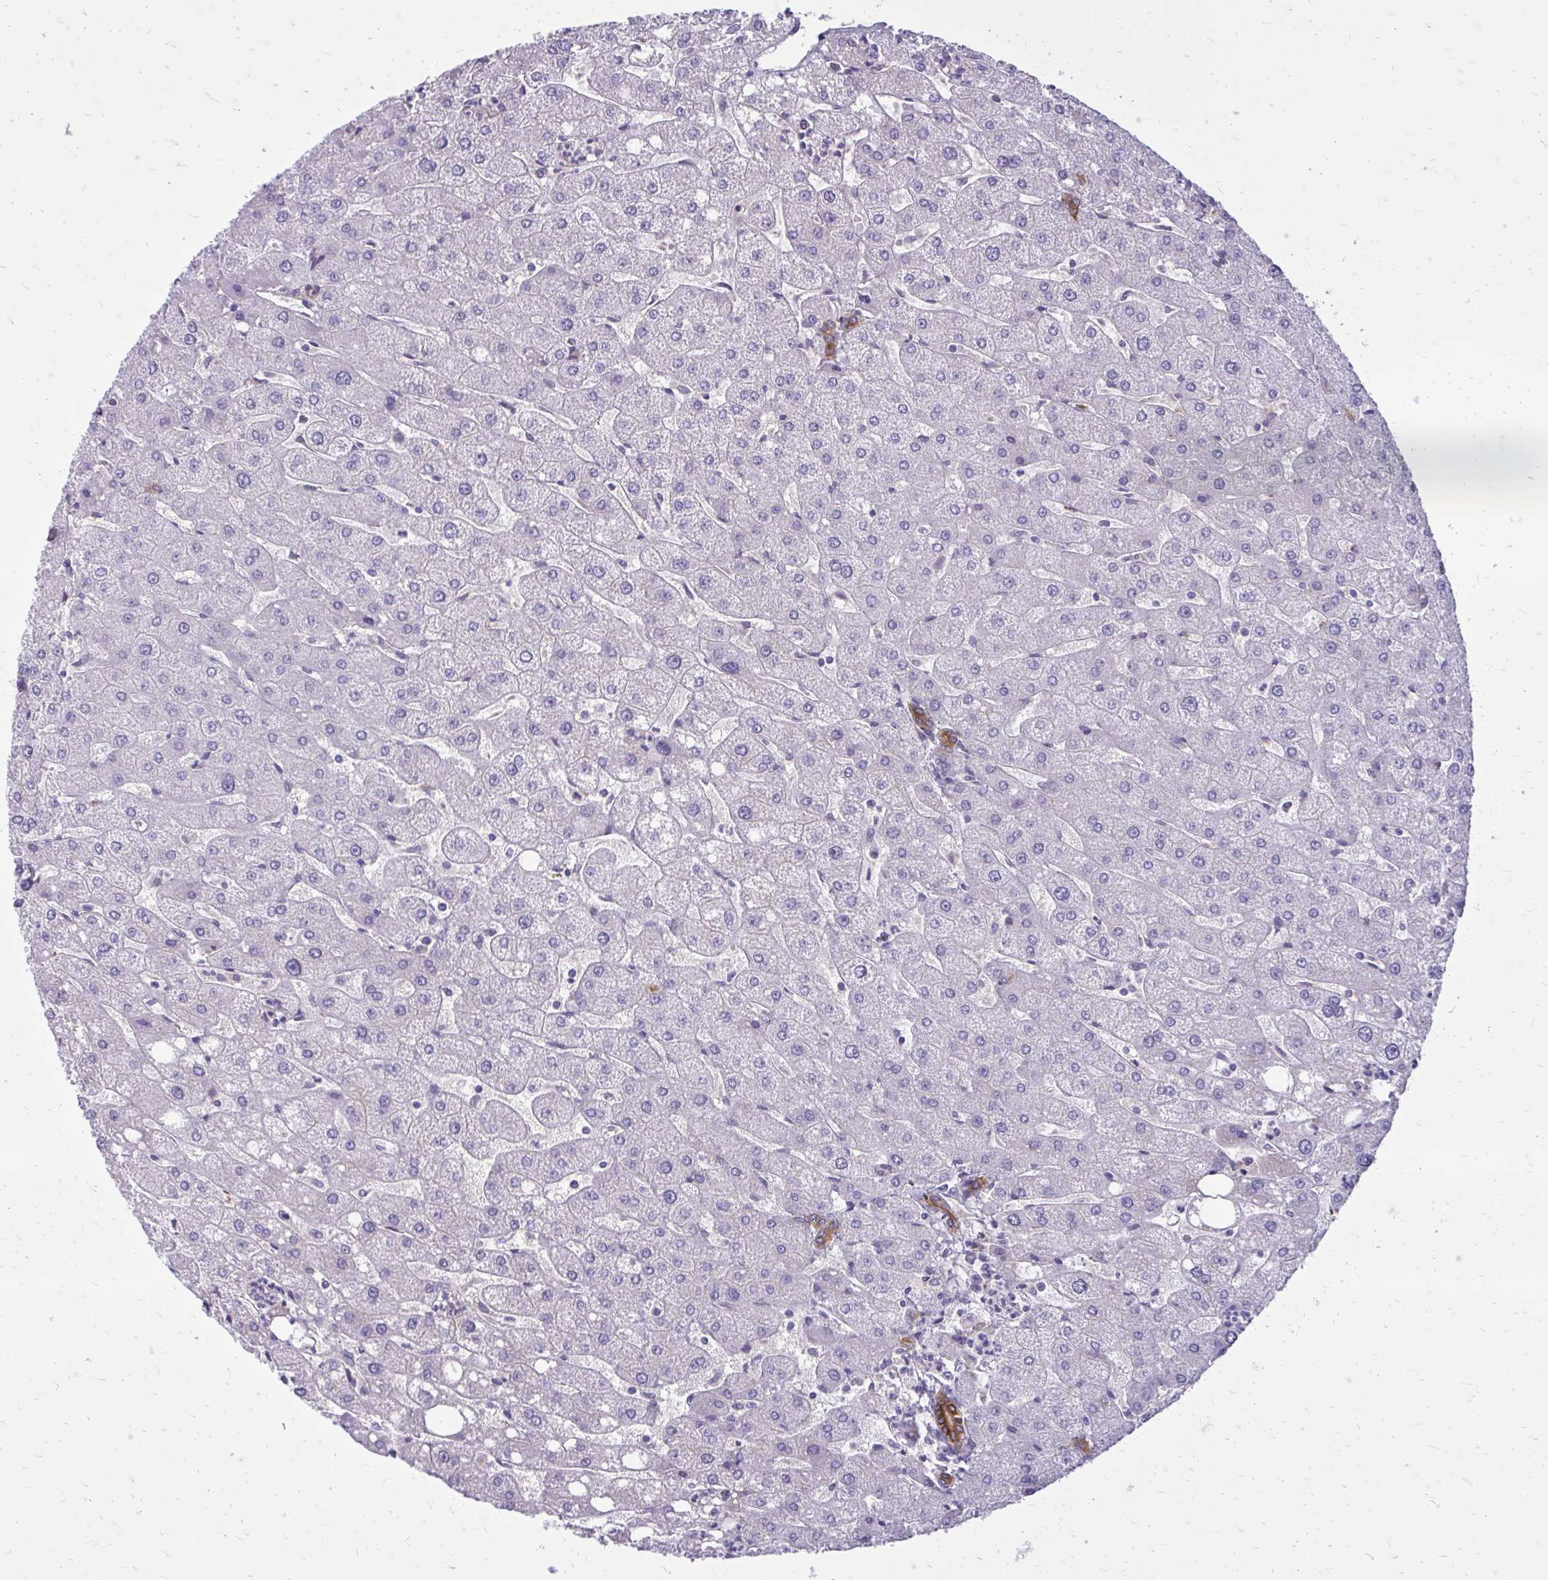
{"staining": {"intensity": "moderate", "quantity": ">75%", "location": "cytoplasmic/membranous"}, "tissue": "liver", "cell_type": "Cholangiocytes", "image_type": "normal", "snomed": [{"axis": "morphology", "description": "Normal tissue, NOS"}, {"axis": "topography", "description": "Liver"}], "caption": "High-power microscopy captured an IHC micrograph of unremarkable liver, revealing moderate cytoplasmic/membranous expression in about >75% of cholangiocytes.", "gene": "FAP", "patient": {"sex": "male", "age": 67}}